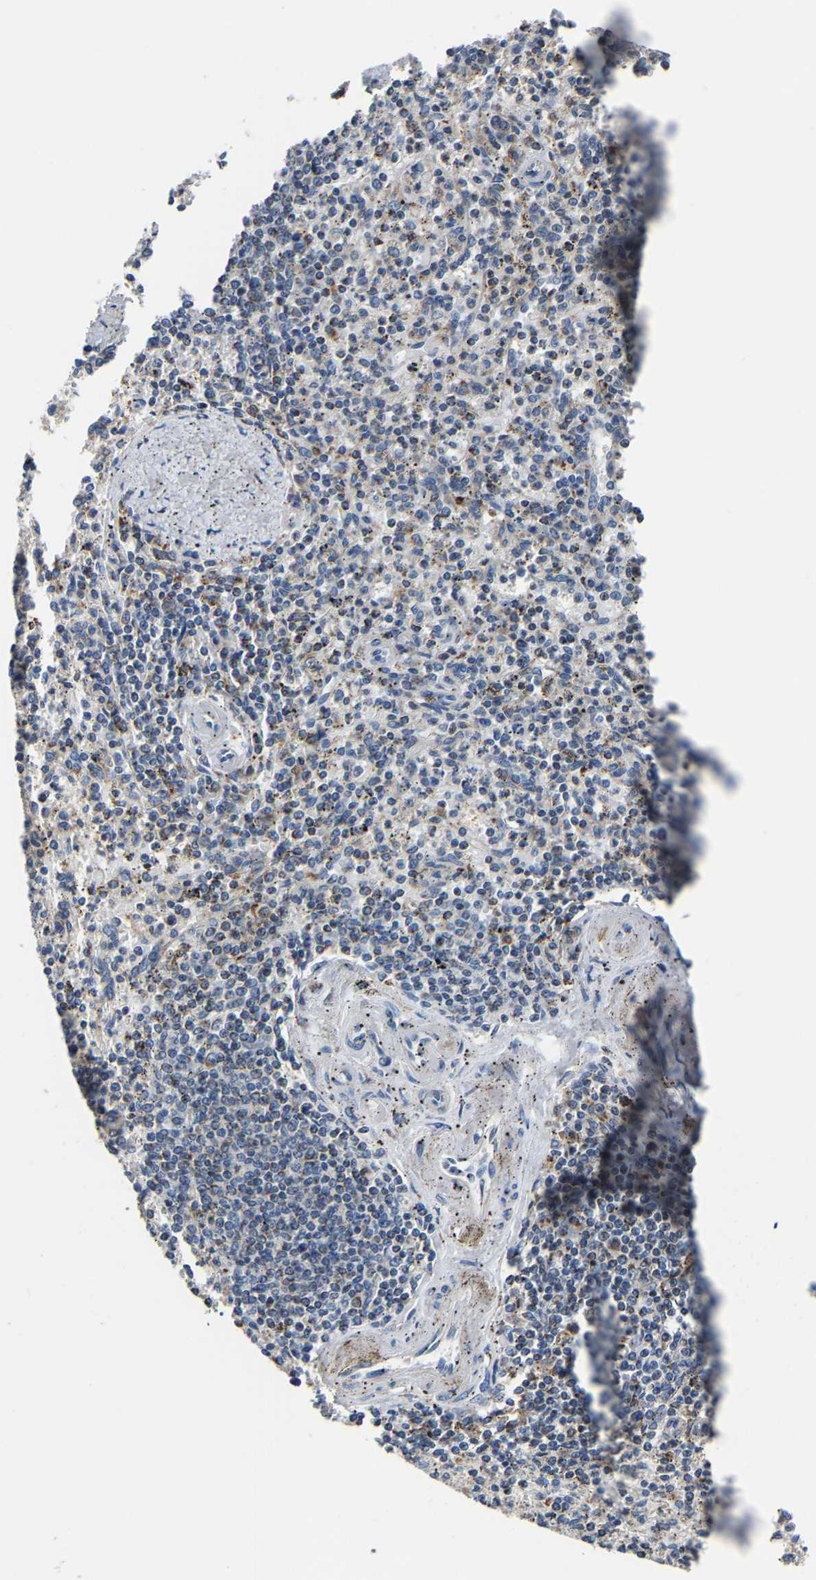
{"staining": {"intensity": "moderate", "quantity": "<25%", "location": "cytoplasmic/membranous"}, "tissue": "spleen", "cell_type": "Cells in red pulp", "image_type": "normal", "snomed": [{"axis": "morphology", "description": "Normal tissue, NOS"}, {"axis": "topography", "description": "Spleen"}], "caption": "Moderate cytoplasmic/membranous expression for a protein is appreciated in approximately <25% of cells in red pulp of unremarkable spleen using IHC.", "gene": "AGK", "patient": {"sex": "male", "age": 72}}